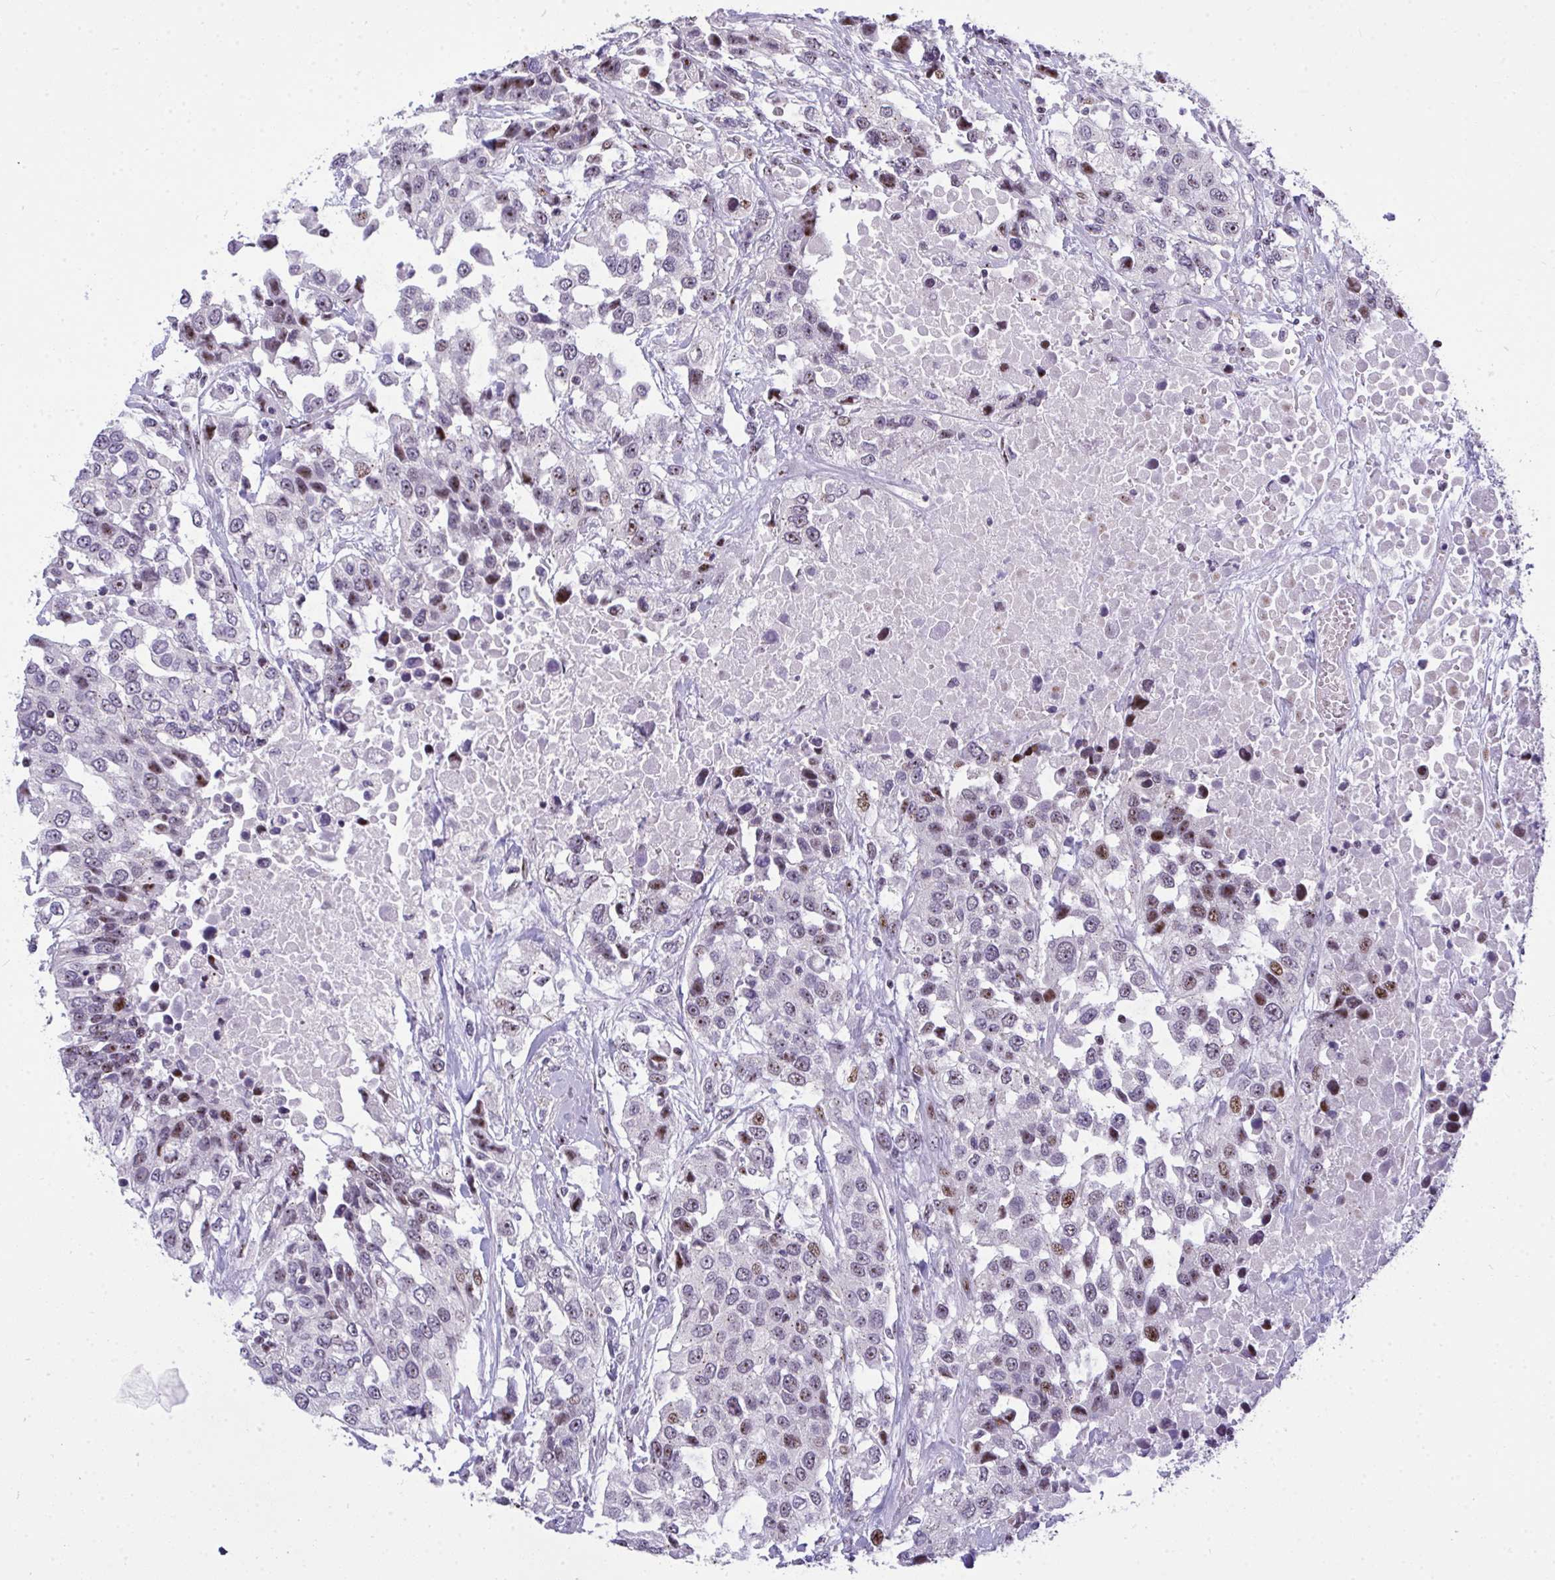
{"staining": {"intensity": "moderate", "quantity": "25%-75%", "location": "nuclear"}, "tissue": "urothelial cancer", "cell_type": "Tumor cells", "image_type": "cancer", "snomed": [{"axis": "morphology", "description": "Urothelial carcinoma, High grade"}, {"axis": "topography", "description": "Urinary bladder"}], "caption": "A medium amount of moderate nuclear positivity is appreciated in about 25%-75% of tumor cells in urothelial cancer tissue. The staining was performed using DAB, with brown indicating positive protein expression. Nuclei are stained blue with hematoxylin.", "gene": "PLPPR3", "patient": {"sex": "female", "age": 80}}